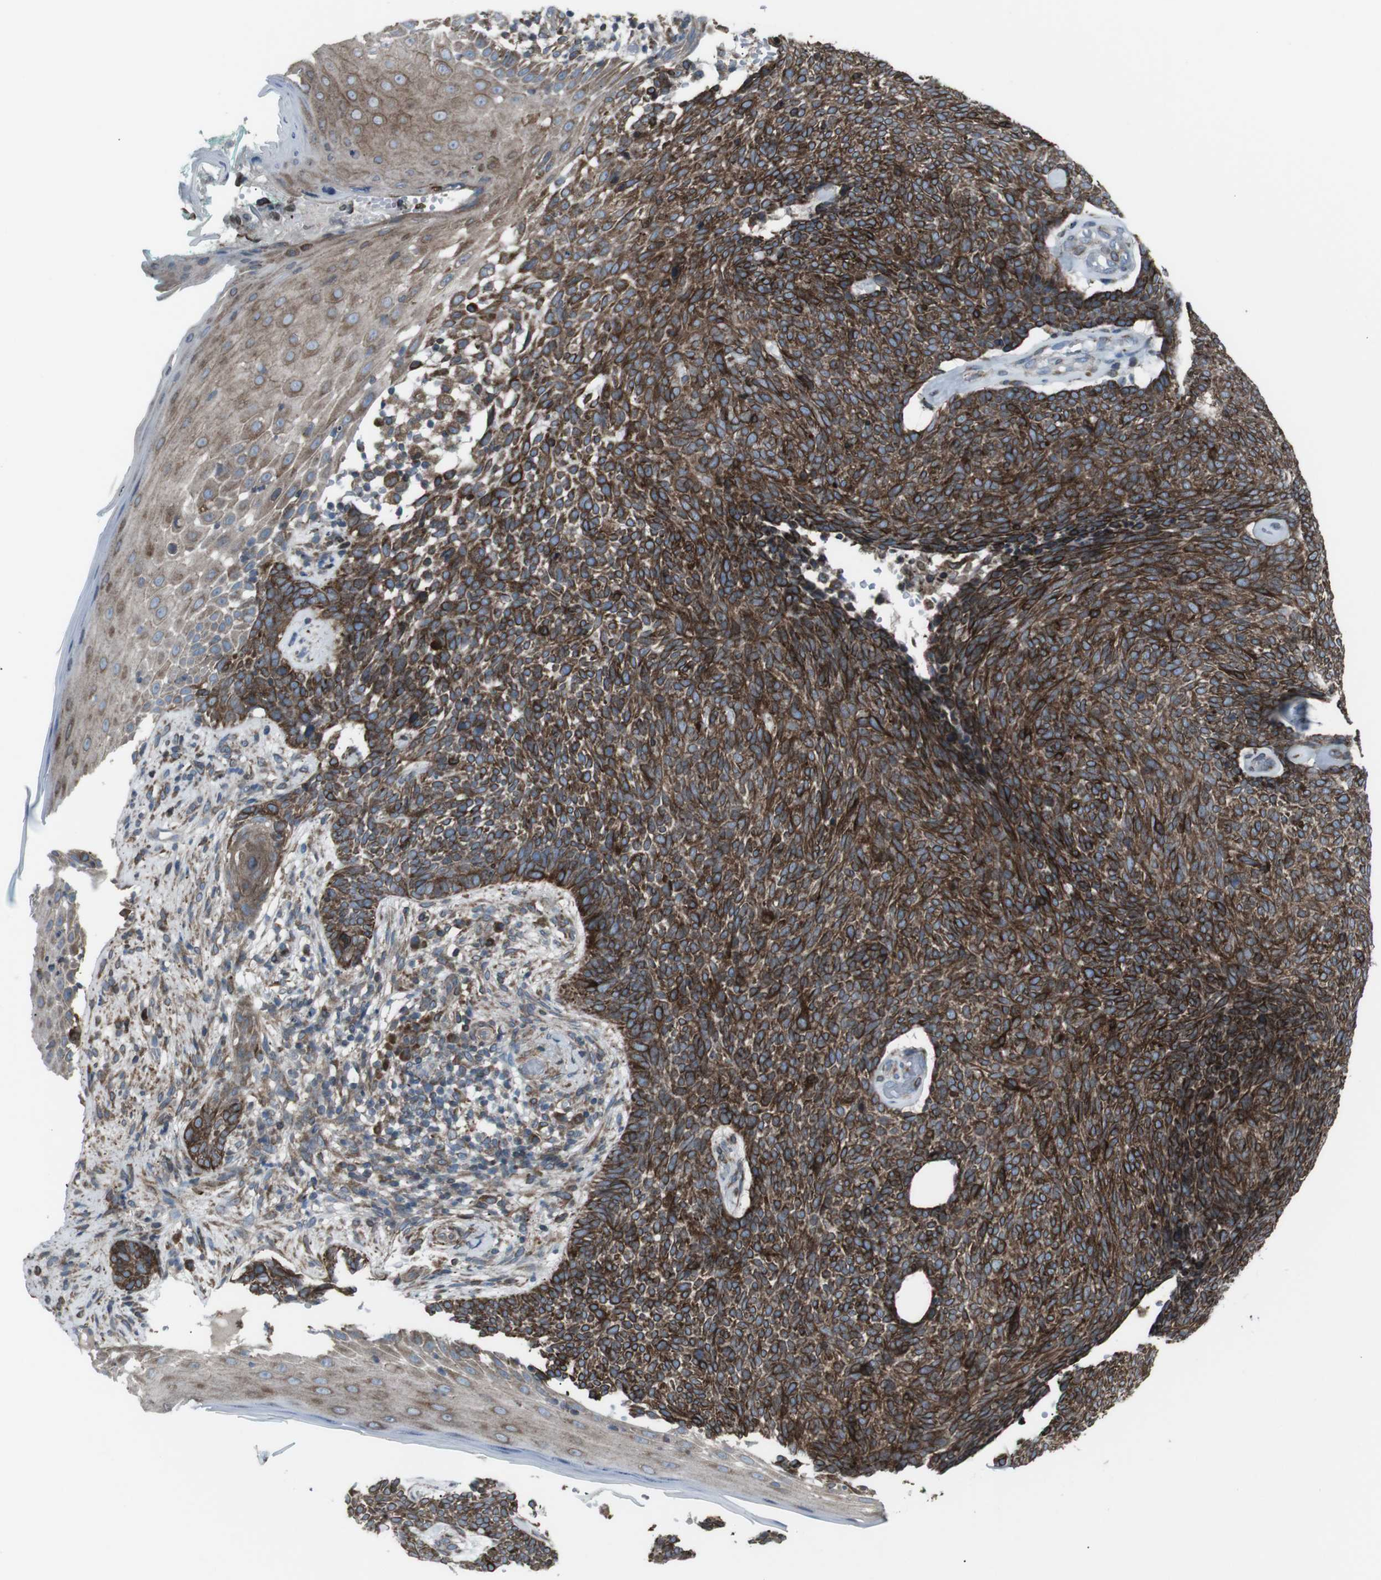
{"staining": {"intensity": "moderate", "quantity": ">75%", "location": "cytoplasmic/membranous"}, "tissue": "skin cancer", "cell_type": "Tumor cells", "image_type": "cancer", "snomed": [{"axis": "morphology", "description": "Basal cell carcinoma"}, {"axis": "topography", "description": "Skin"}], "caption": "Immunohistochemical staining of skin basal cell carcinoma reveals medium levels of moderate cytoplasmic/membranous expression in approximately >75% of tumor cells.", "gene": "LNPK", "patient": {"sex": "female", "age": 84}}